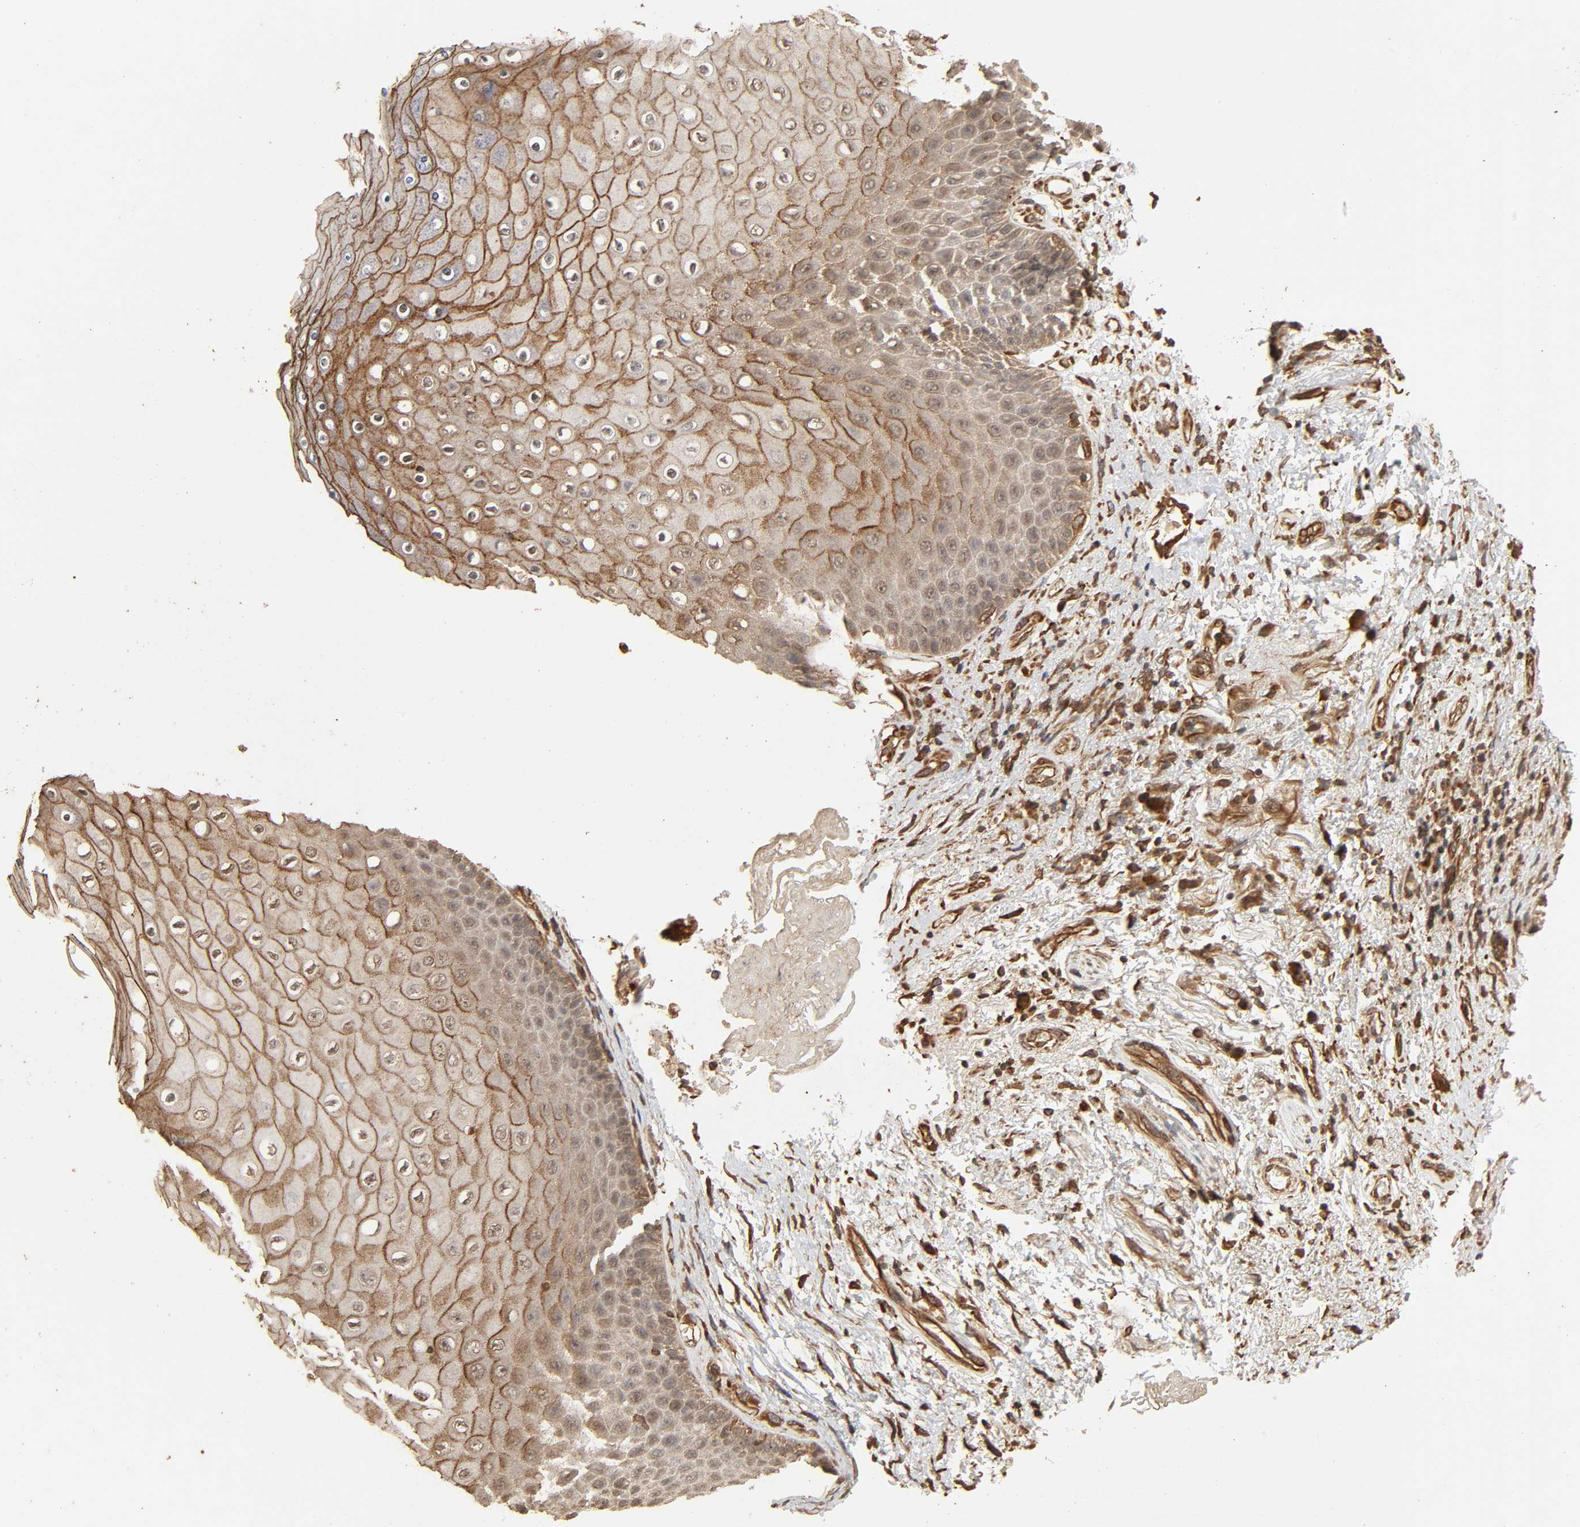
{"staining": {"intensity": "moderate", "quantity": "25%-75%", "location": "cytoplasmic/membranous"}, "tissue": "skin", "cell_type": "Epidermal cells", "image_type": "normal", "snomed": [{"axis": "morphology", "description": "Normal tissue, NOS"}, {"axis": "topography", "description": "Anal"}], "caption": "Brown immunohistochemical staining in benign skin shows moderate cytoplasmic/membranous staining in about 25%-75% of epidermal cells. (Stains: DAB in brown, nuclei in blue, Microscopy: brightfield microscopy at high magnification).", "gene": "RPS6KA6", "patient": {"sex": "female", "age": 46}}